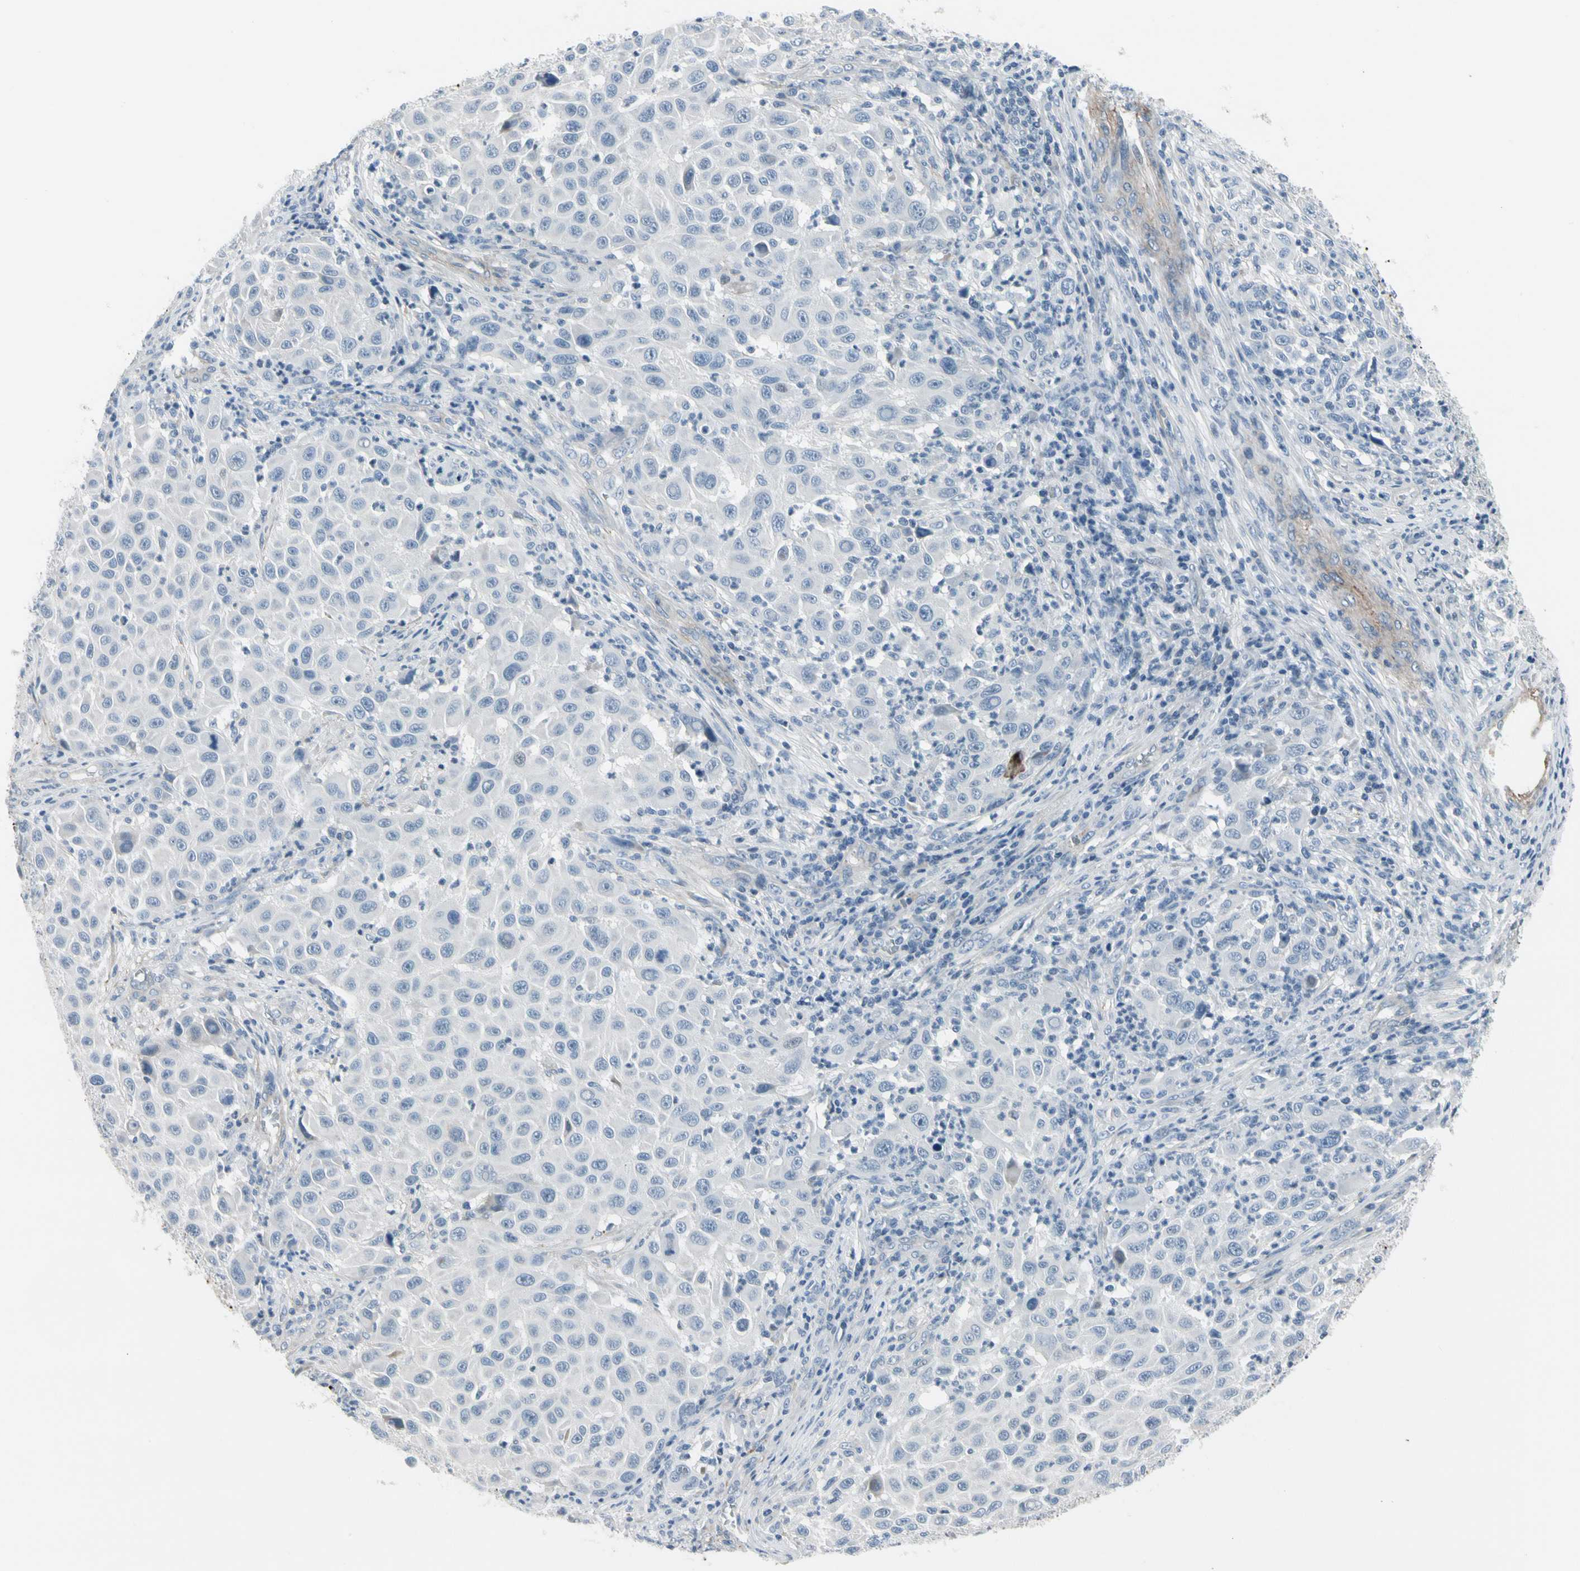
{"staining": {"intensity": "negative", "quantity": "none", "location": "none"}, "tissue": "melanoma", "cell_type": "Tumor cells", "image_type": "cancer", "snomed": [{"axis": "morphology", "description": "Malignant melanoma, Metastatic site"}, {"axis": "topography", "description": "Lymph node"}], "caption": "Immunohistochemistry (IHC) histopathology image of neoplastic tissue: human malignant melanoma (metastatic site) stained with DAB demonstrates no significant protein positivity in tumor cells. (DAB immunohistochemistry (IHC), high magnification).", "gene": "PIGR", "patient": {"sex": "male", "age": 61}}